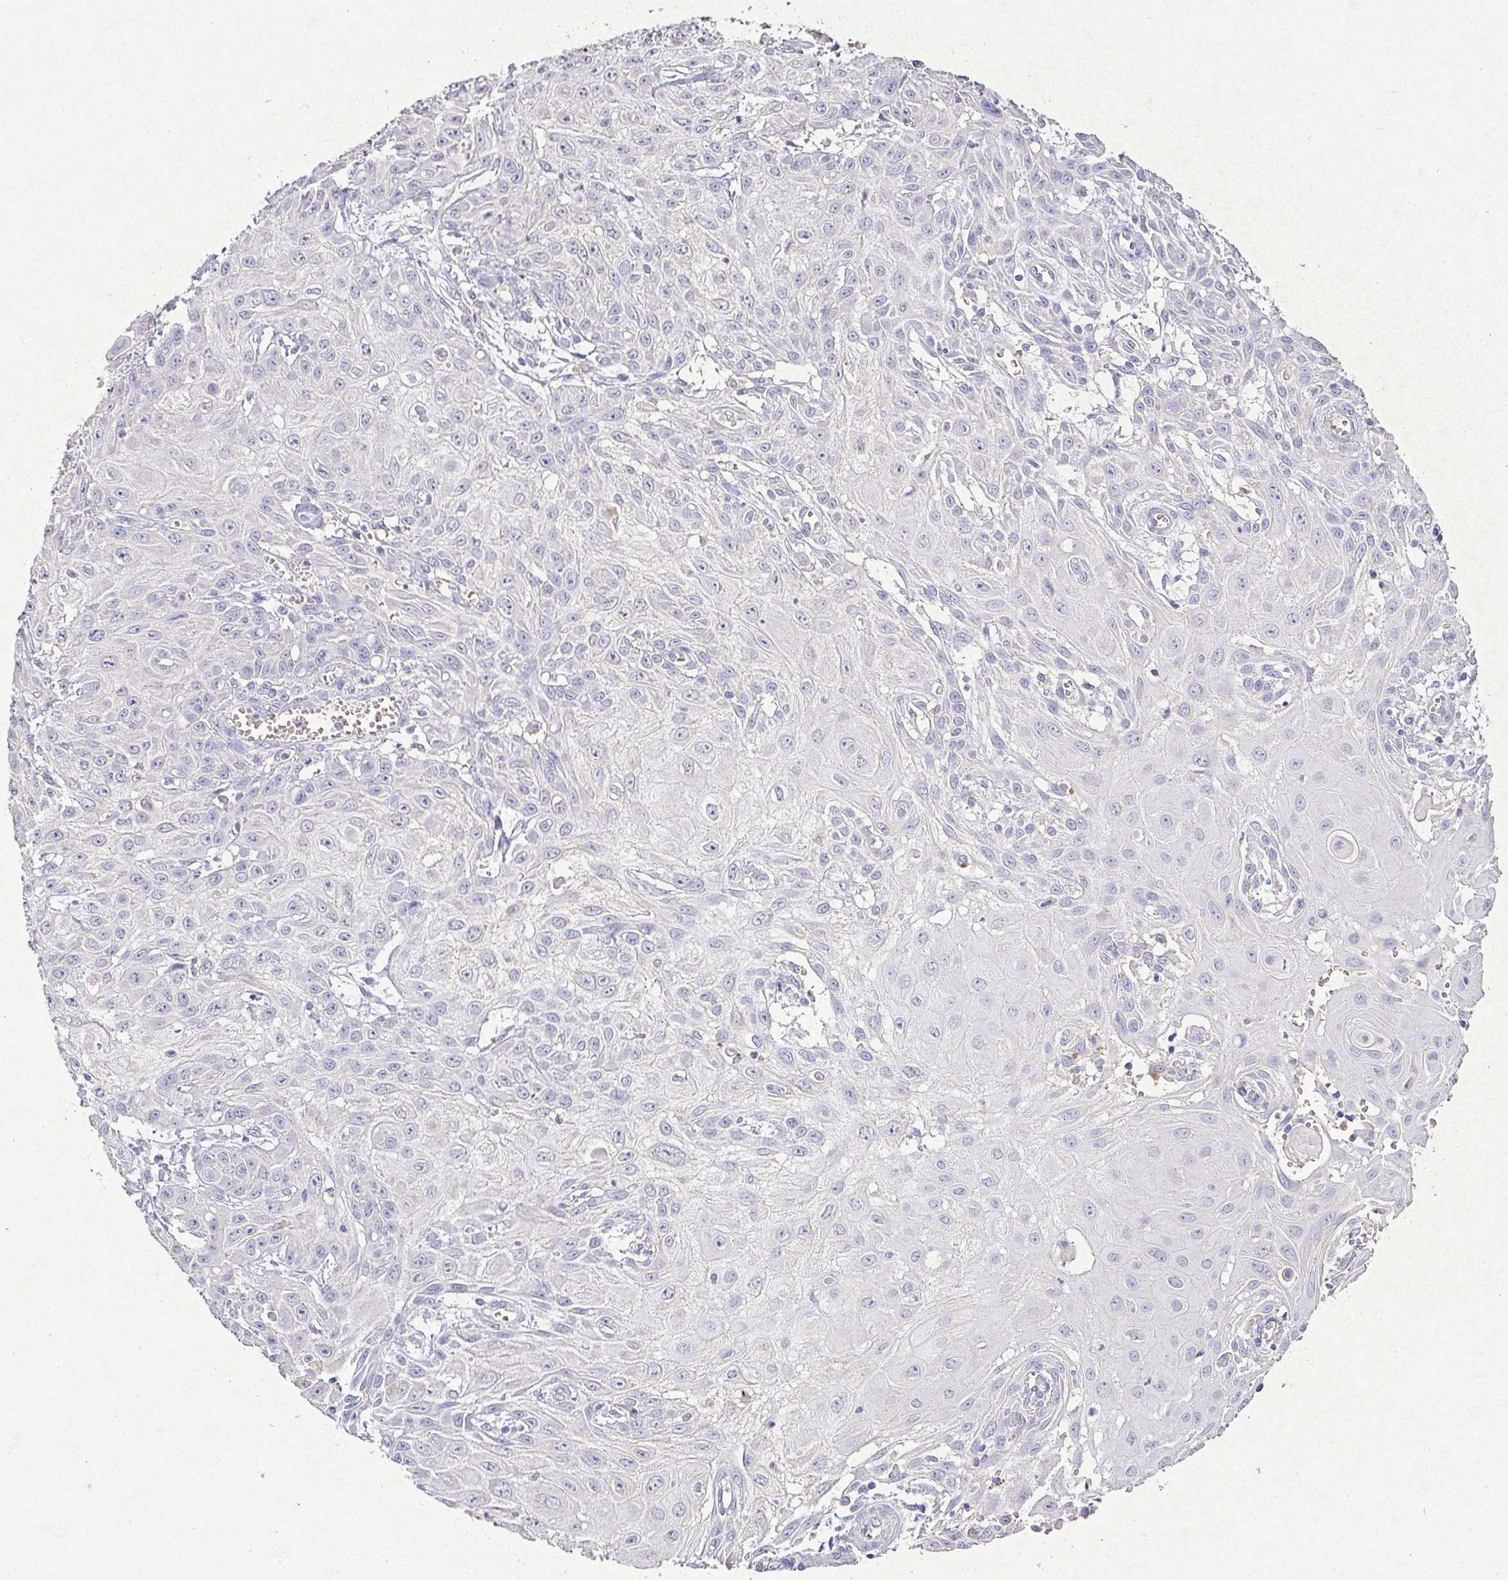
{"staining": {"intensity": "negative", "quantity": "none", "location": "none"}, "tissue": "skin cancer", "cell_type": "Tumor cells", "image_type": "cancer", "snomed": [{"axis": "morphology", "description": "Squamous cell carcinoma, NOS"}, {"axis": "topography", "description": "Skin"}, {"axis": "topography", "description": "Vulva"}], "caption": "DAB immunohistochemical staining of skin squamous cell carcinoma shows no significant staining in tumor cells.", "gene": "RPS2", "patient": {"sex": "female", "age": 71}}